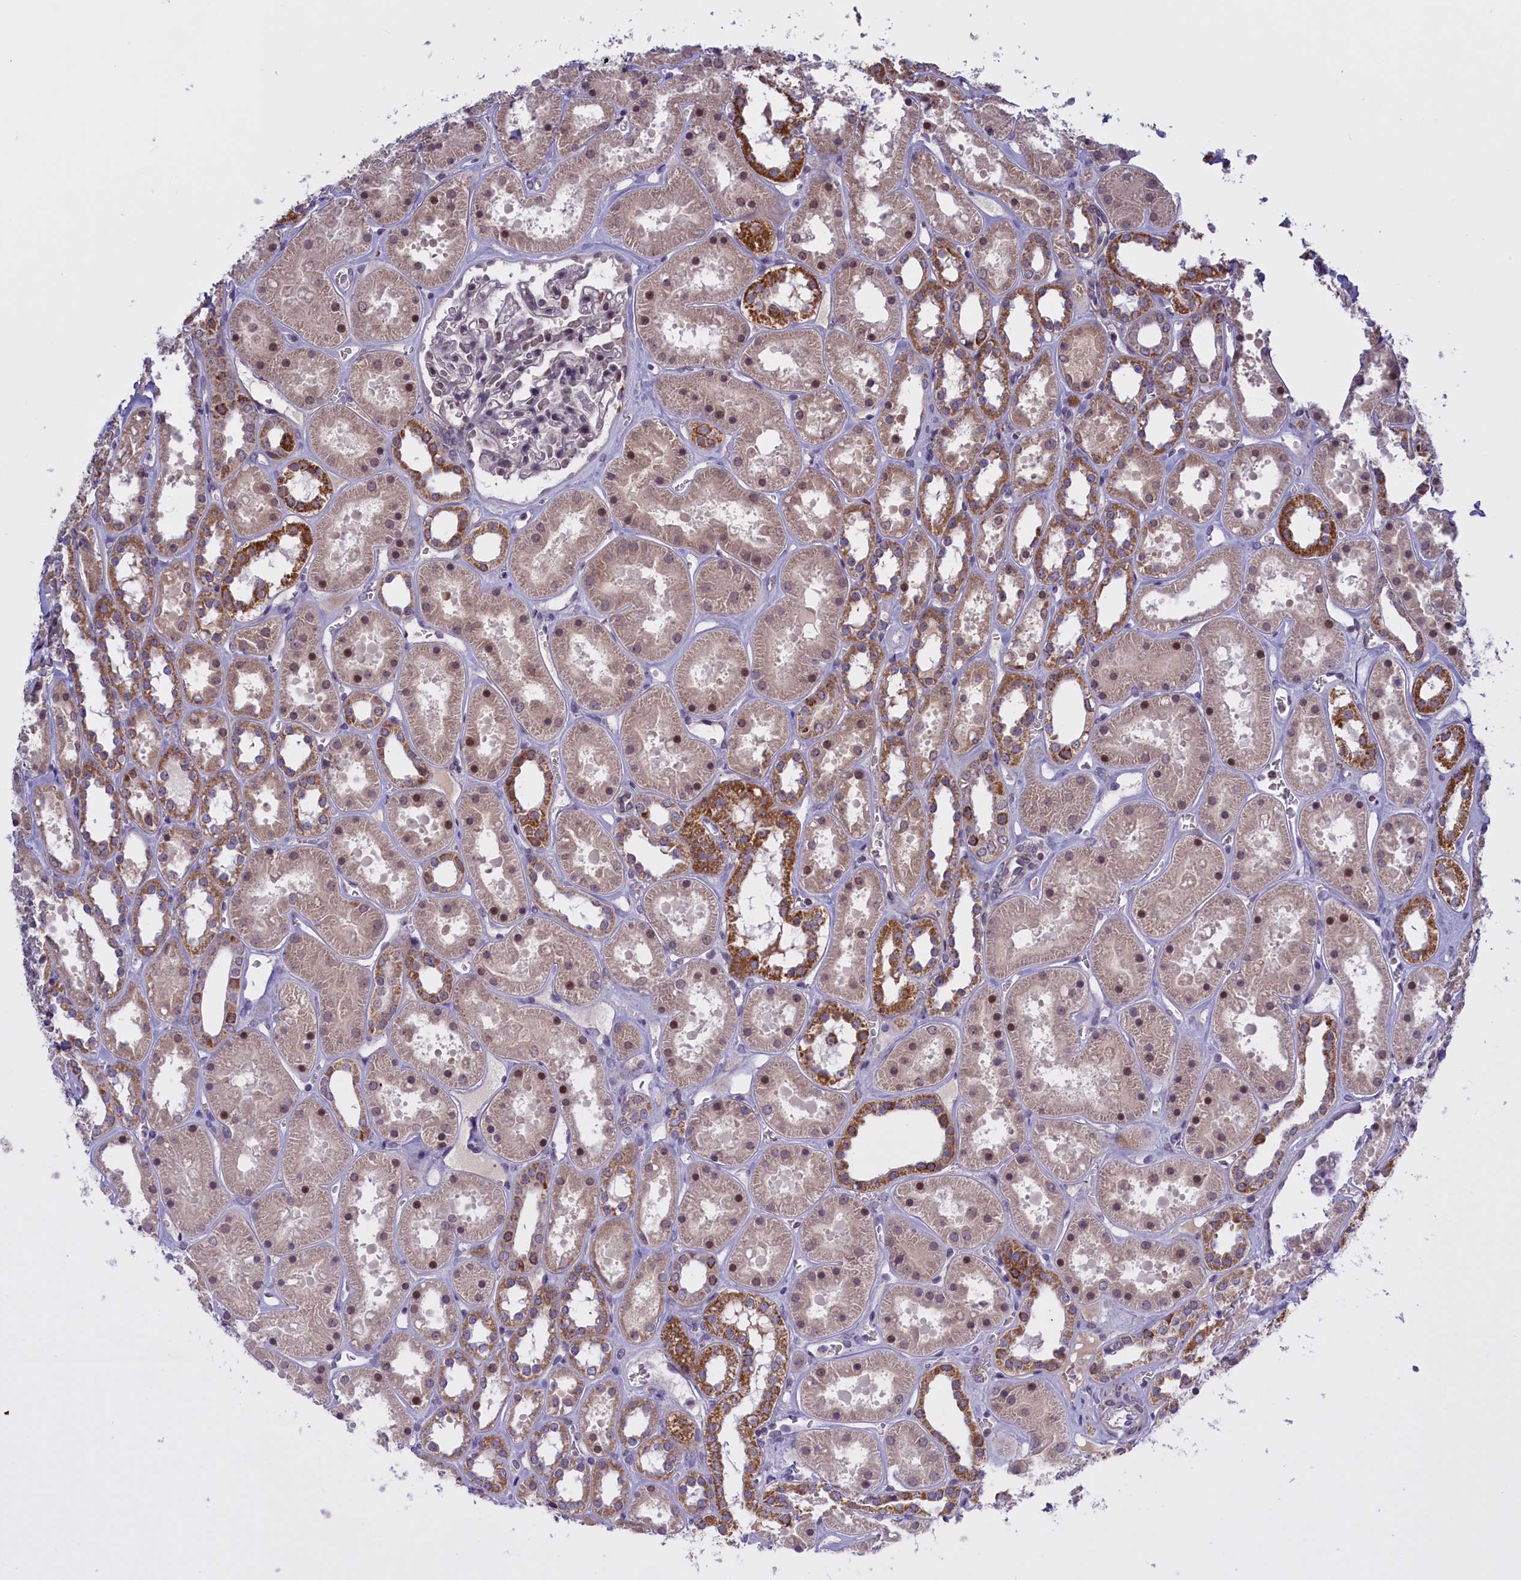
{"staining": {"intensity": "moderate", "quantity": "<25%", "location": "nuclear"}, "tissue": "kidney", "cell_type": "Cells in glomeruli", "image_type": "normal", "snomed": [{"axis": "morphology", "description": "Normal tissue, NOS"}, {"axis": "topography", "description": "Kidney"}], "caption": "A brown stain labels moderate nuclear staining of a protein in cells in glomeruli of benign human kidney.", "gene": "FAM149B1", "patient": {"sex": "female", "age": 41}}